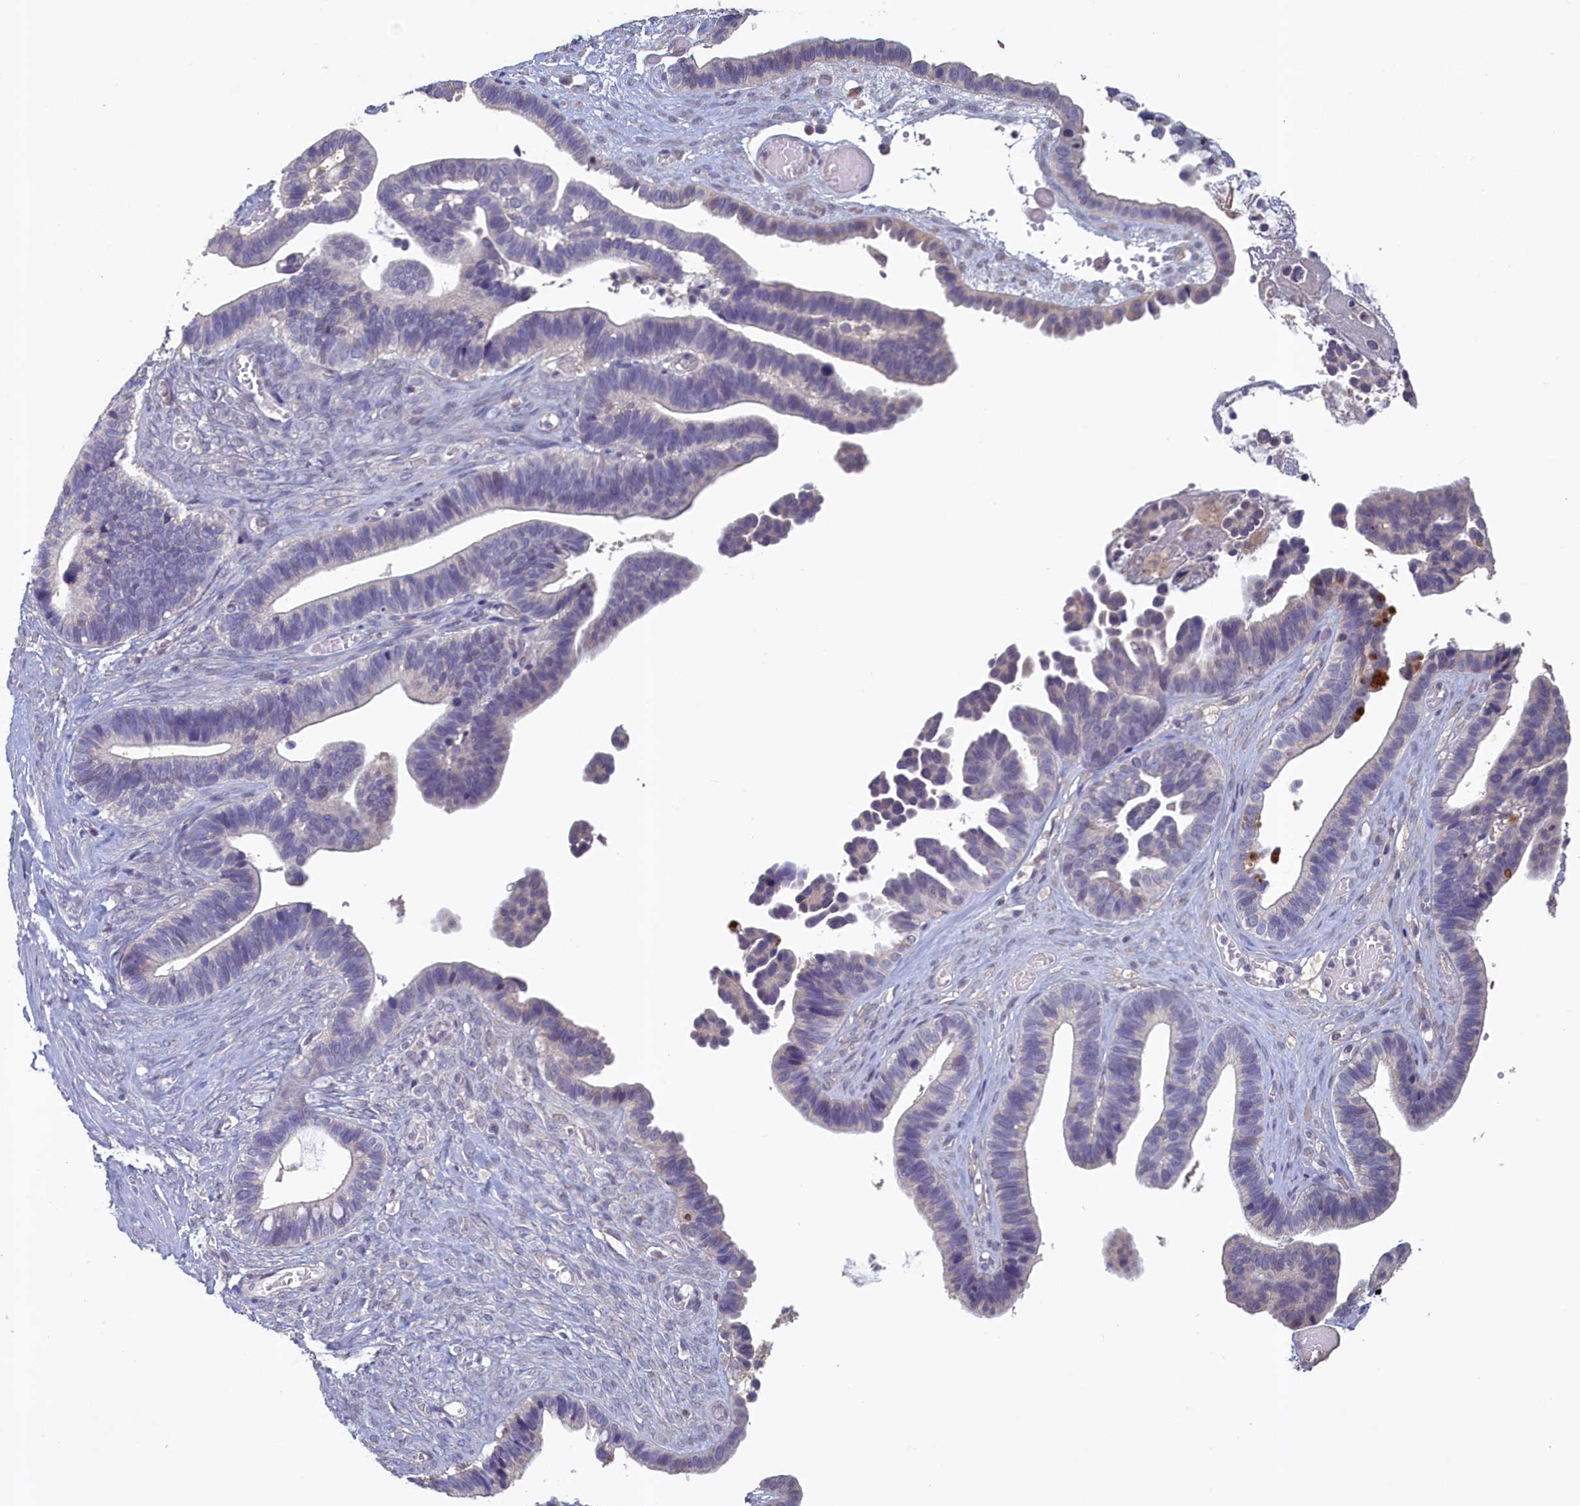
{"staining": {"intensity": "negative", "quantity": "none", "location": "none"}, "tissue": "ovarian cancer", "cell_type": "Tumor cells", "image_type": "cancer", "snomed": [{"axis": "morphology", "description": "Cystadenocarcinoma, serous, NOS"}, {"axis": "topography", "description": "Ovary"}], "caption": "DAB (3,3'-diaminobenzidine) immunohistochemical staining of serous cystadenocarcinoma (ovarian) reveals no significant positivity in tumor cells.", "gene": "ATF7IP2", "patient": {"sex": "female", "age": 56}}